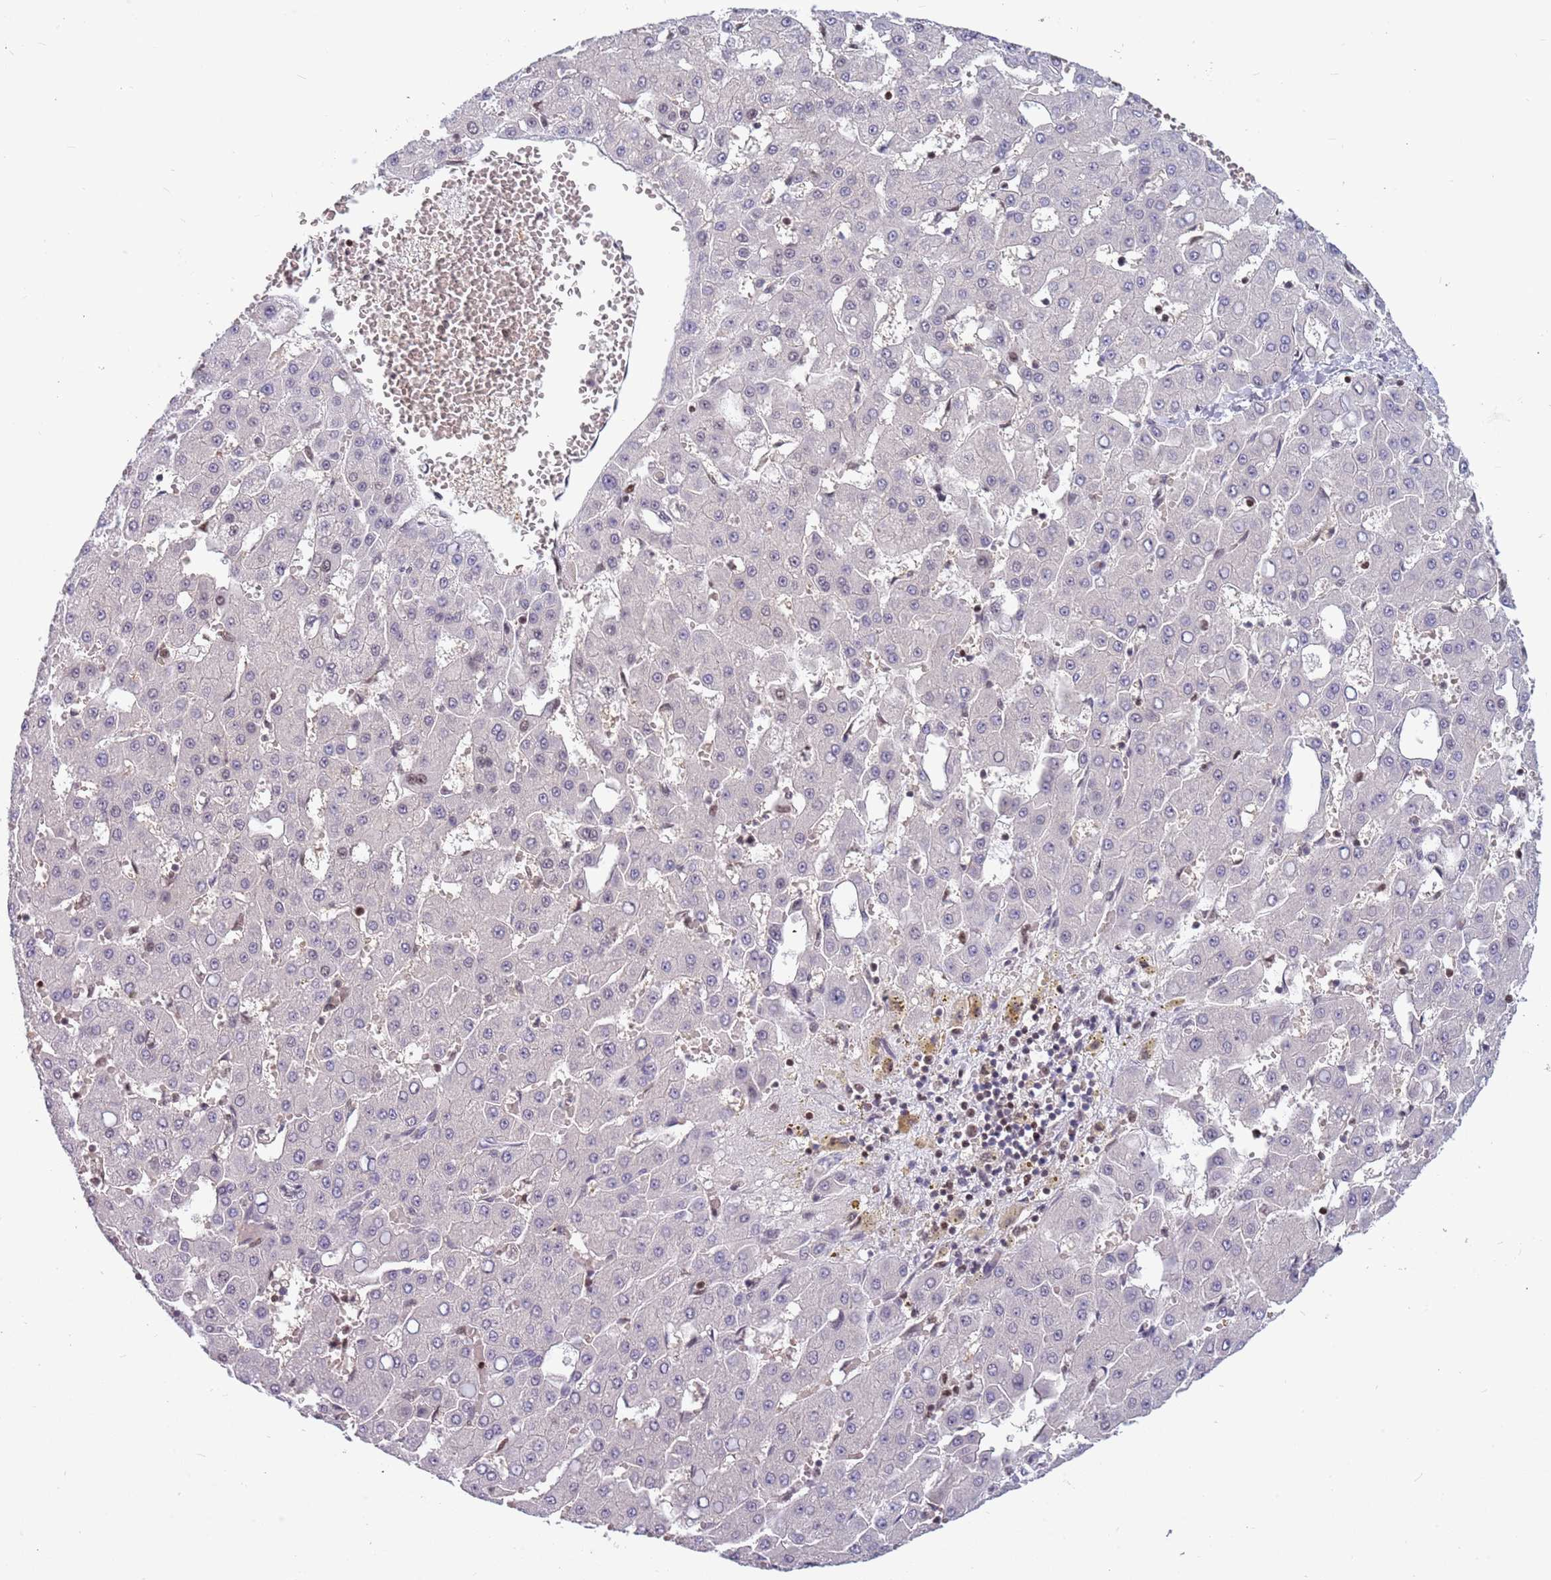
{"staining": {"intensity": "negative", "quantity": "none", "location": "none"}, "tissue": "liver cancer", "cell_type": "Tumor cells", "image_type": "cancer", "snomed": [{"axis": "morphology", "description": "Carcinoma, Hepatocellular, NOS"}, {"axis": "topography", "description": "Liver"}], "caption": "The immunohistochemistry histopathology image has no significant expression in tumor cells of liver hepatocellular carcinoma tissue. (DAB immunohistochemistry, high magnification).", "gene": "ARHGEF5", "patient": {"sex": "male", "age": 47}}